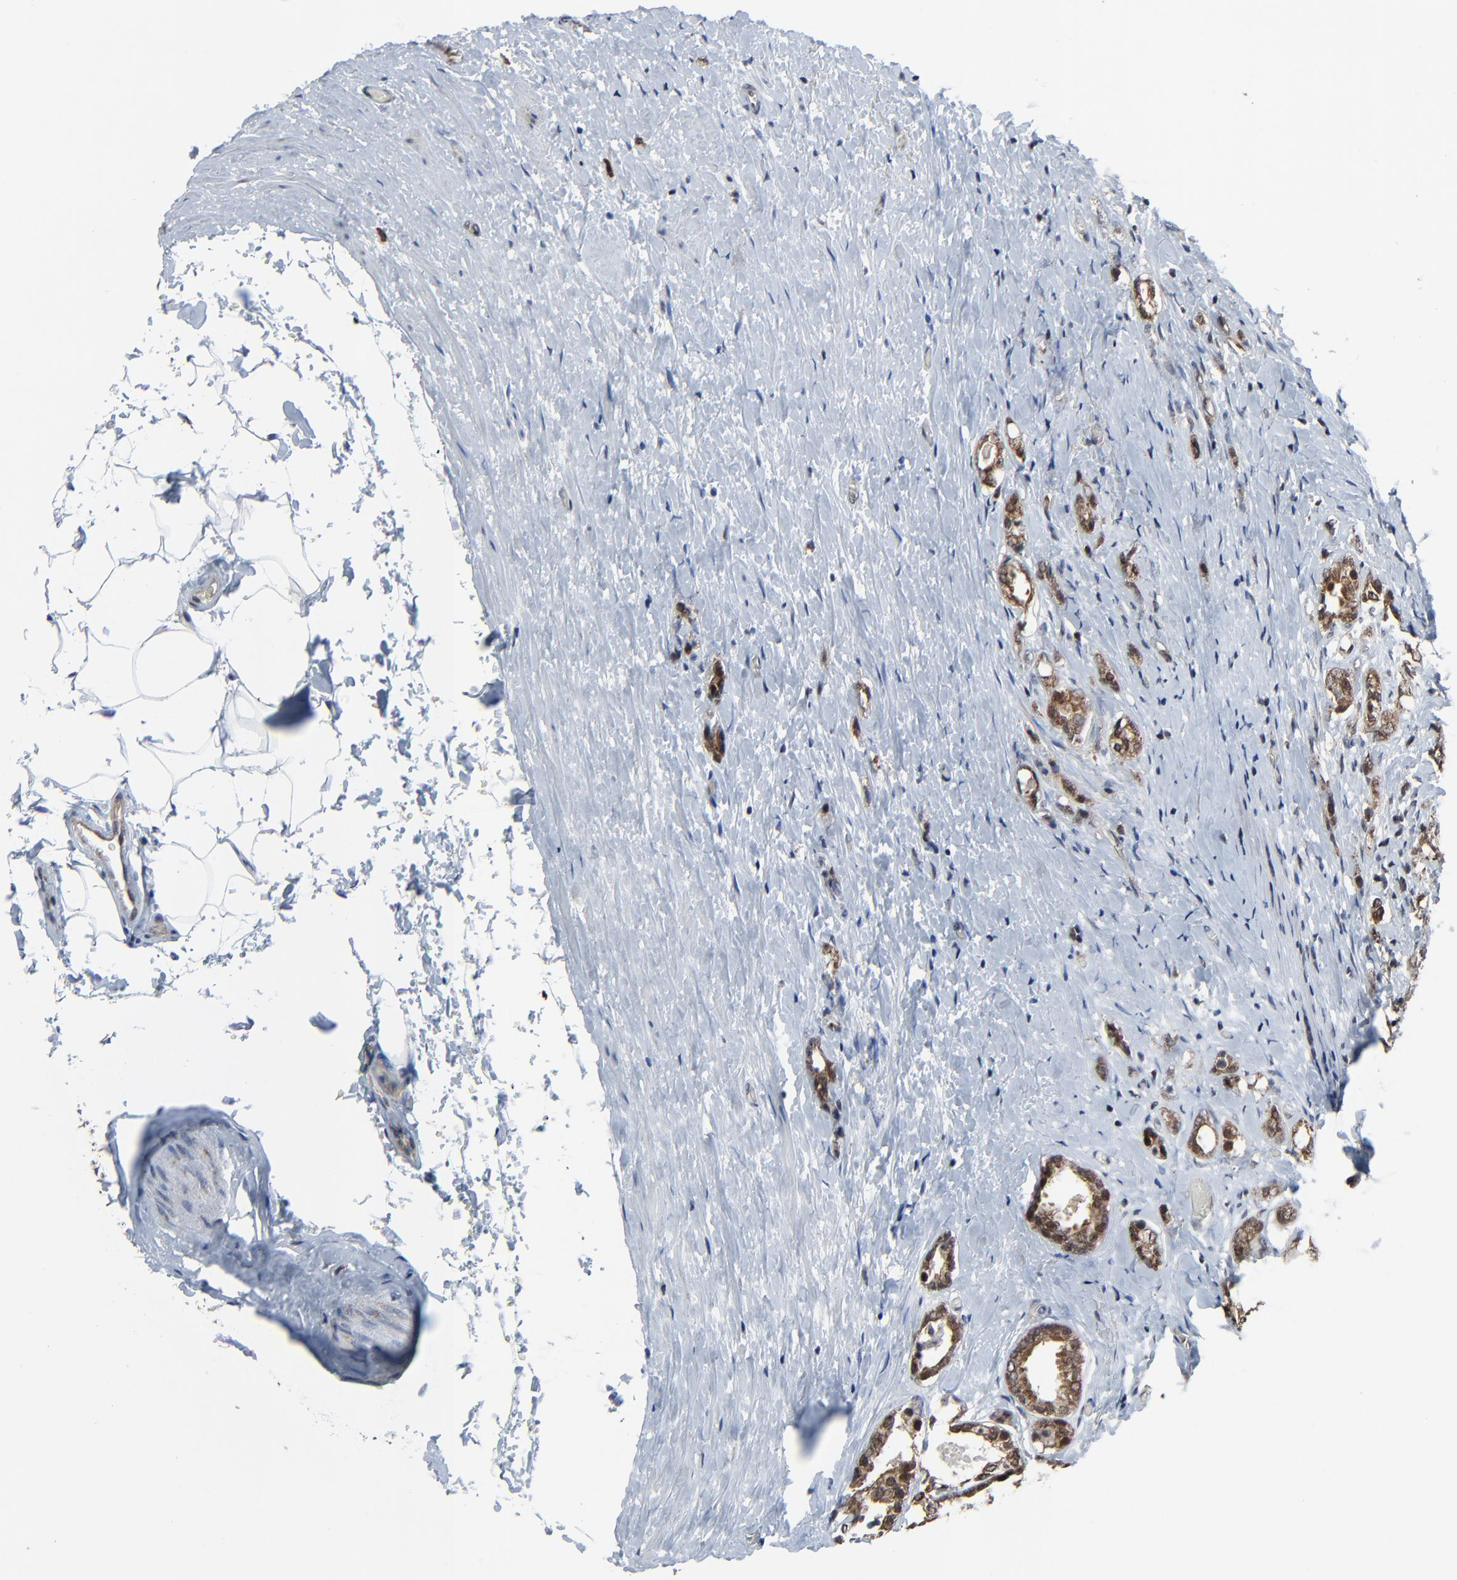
{"staining": {"intensity": "moderate", "quantity": ">75%", "location": "cytoplasmic/membranous,nuclear"}, "tissue": "prostate cancer", "cell_type": "Tumor cells", "image_type": "cancer", "snomed": [{"axis": "morphology", "description": "Adenocarcinoma, Medium grade"}, {"axis": "topography", "description": "Prostate"}], "caption": "Prostate cancer was stained to show a protein in brown. There is medium levels of moderate cytoplasmic/membranous and nuclear positivity in about >75% of tumor cells.", "gene": "RHOJ", "patient": {"sex": "male", "age": 59}}